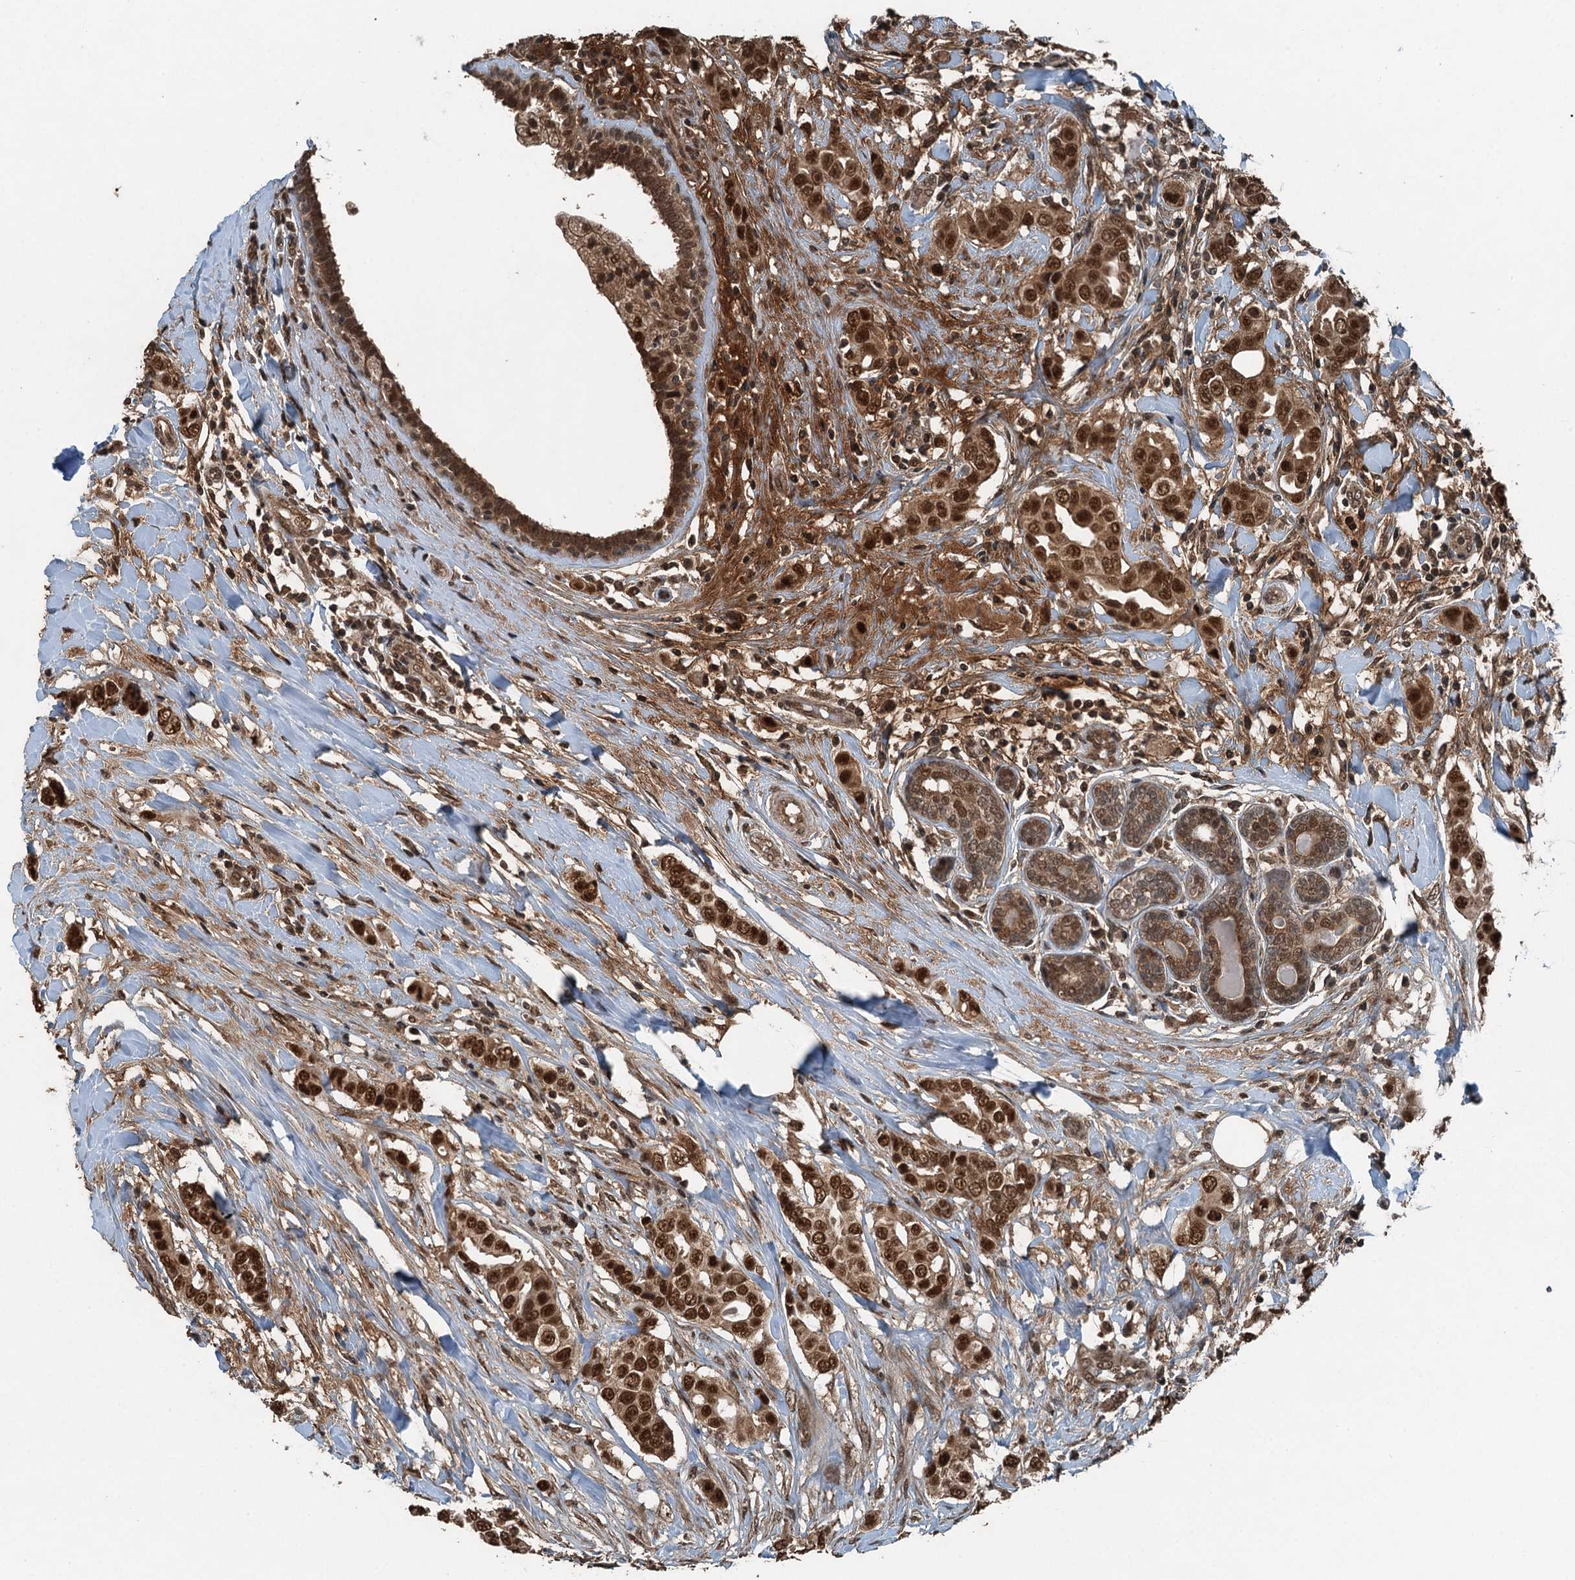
{"staining": {"intensity": "strong", "quantity": ">75%", "location": "nuclear"}, "tissue": "breast cancer", "cell_type": "Tumor cells", "image_type": "cancer", "snomed": [{"axis": "morphology", "description": "Lobular carcinoma"}, {"axis": "topography", "description": "Breast"}], "caption": "Protein staining shows strong nuclear positivity in about >75% of tumor cells in lobular carcinoma (breast).", "gene": "UBXN6", "patient": {"sex": "female", "age": 51}}